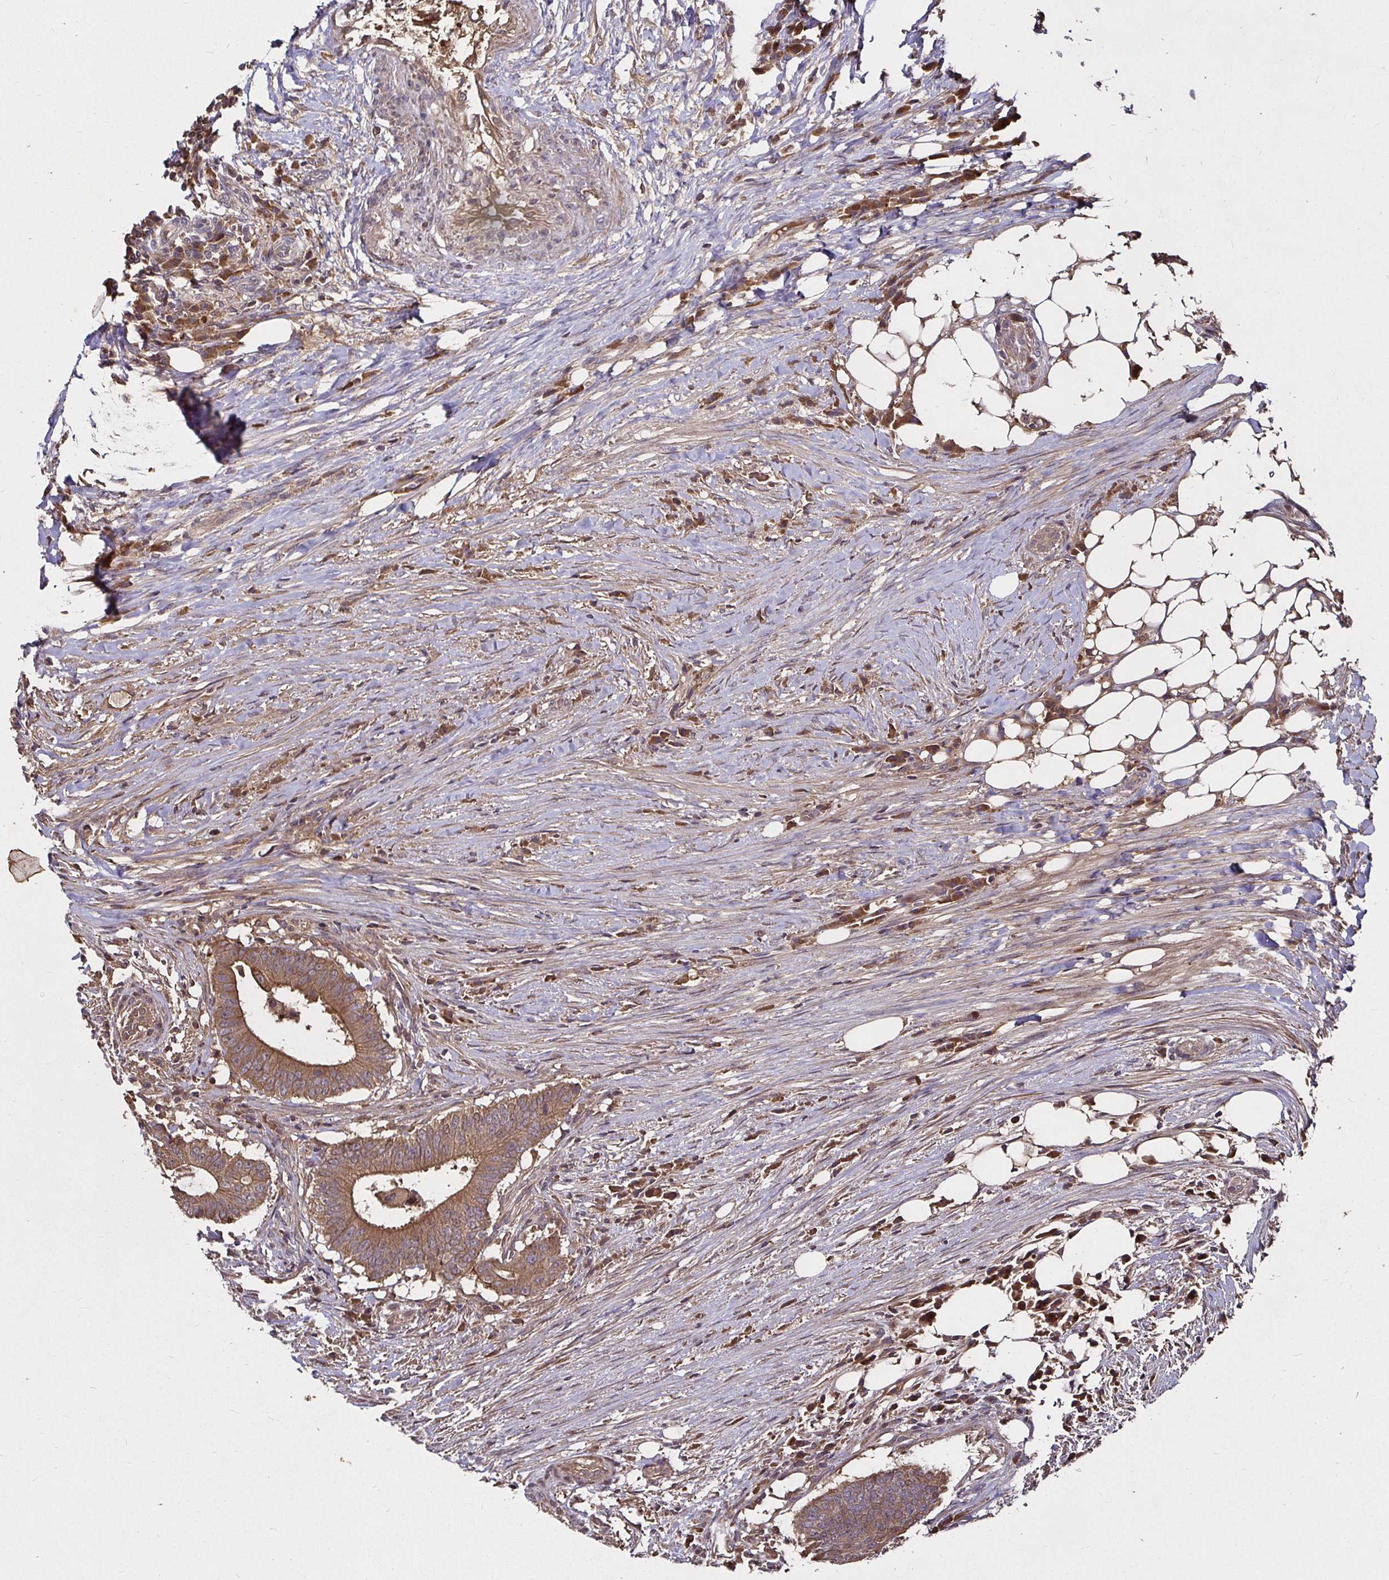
{"staining": {"intensity": "moderate", "quantity": ">75%", "location": "cytoplasmic/membranous"}, "tissue": "colorectal cancer", "cell_type": "Tumor cells", "image_type": "cancer", "snomed": [{"axis": "morphology", "description": "Adenocarcinoma, NOS"}, {"axis": "topography", "description": "Colon"}], "caption": "Immunohistochemical staining of human colorectal adenocarcinoma shows medium levels of moderate cytoplasmic/membranous protein expression in about >75% of tumor cells.", "gene": "SMYD3", "patient": {"sex": "female", "age": 43}}